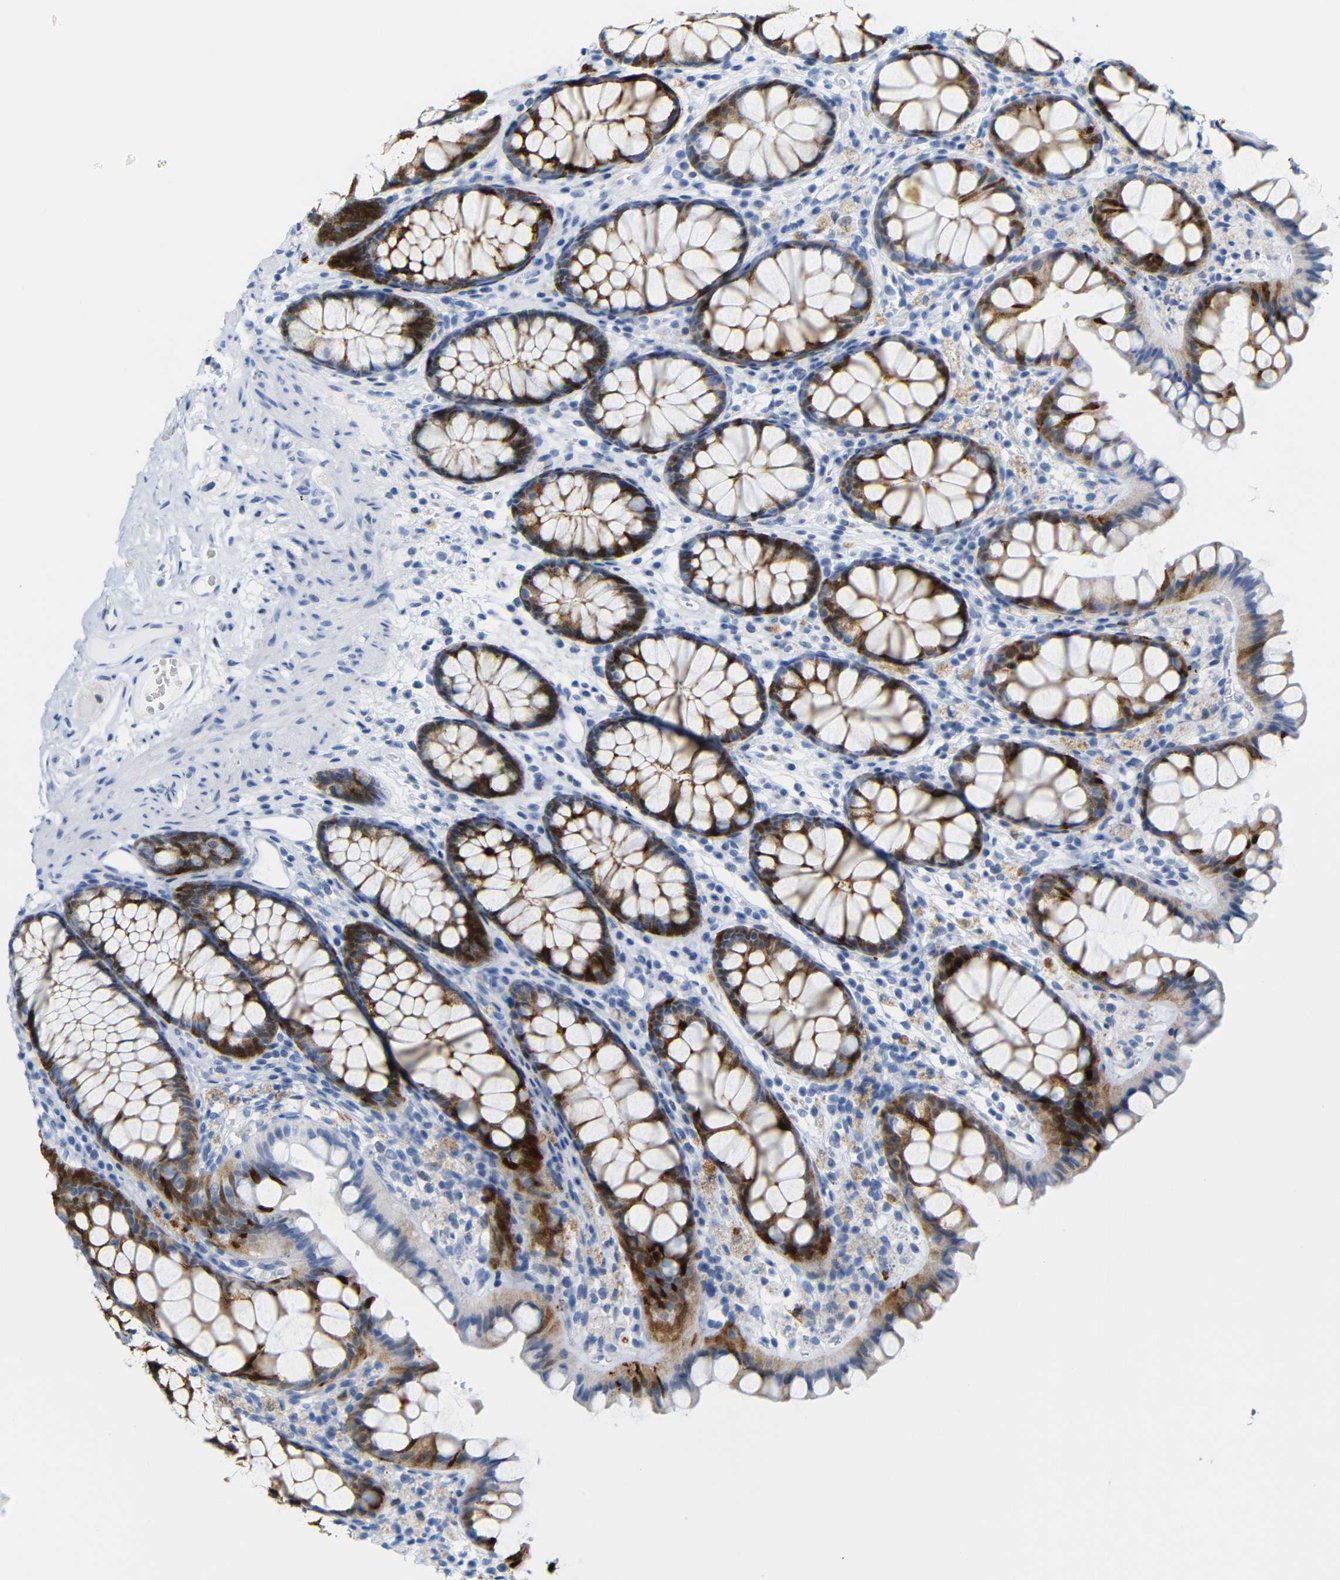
{"staining": {"intensity": "negative", "quantity": "none", "location": "none"}, "tissue": "colon", "cell_type": "Endothelial cells", "image_type": "normal", "snomed": [{"axis": "morphology", "description": "Normal tissue, NOS"}, {"axis": "topography", "description": "Colon"}], "caption": "DAB immunohistochemical staining of unremarkable human colon shows no significant positivity in endothelial cells.", "gene": "MT1A", "patient": {"sex": "female", "age": 55}}